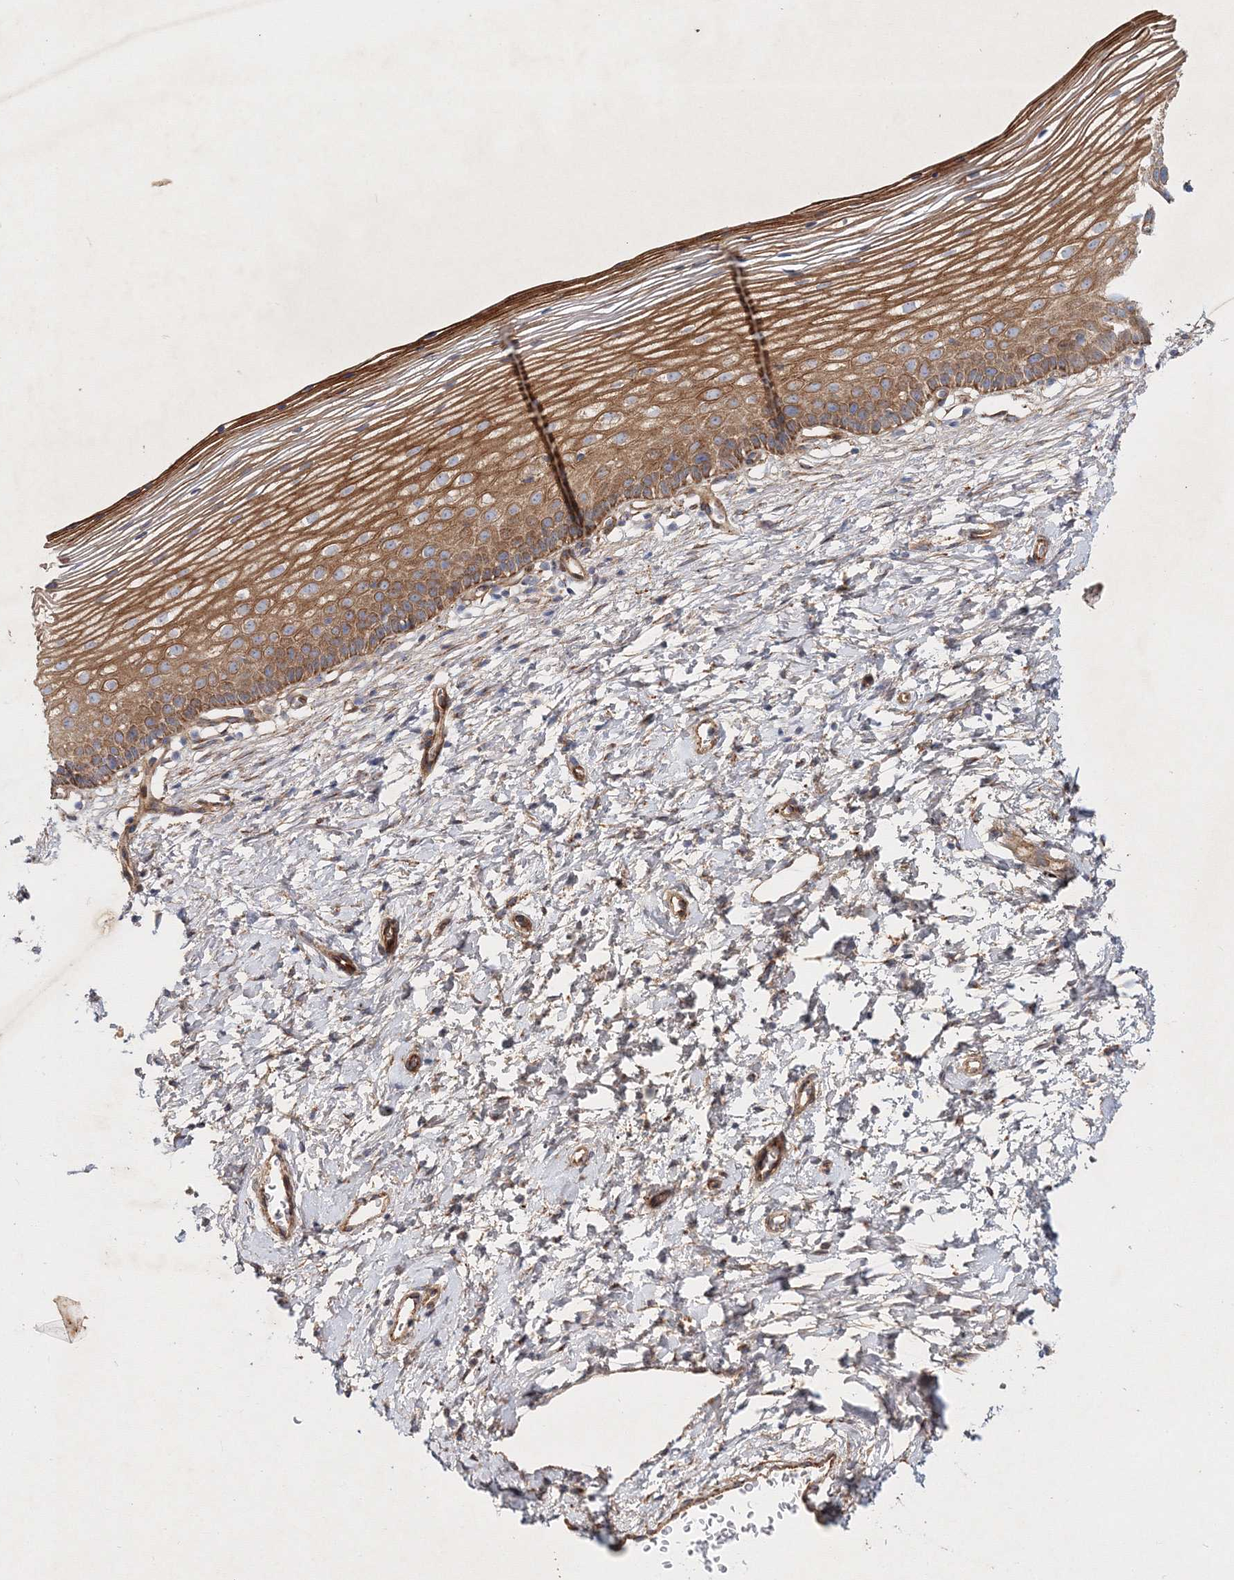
{"staining": {"intensity": "moderate", "quantity": "25%-75%", "location": "cytoplasmic/membranous"}, "tissue": "cervix", "cell_type": "Glandular cells", "image_type": "normal", "snomed": [{"axis": "morphology", "description": "Normal tissue, NOS"}, {"axis": "topography", "description": "Cervix"}], "caption": "Human cervix stained with a protein marker reveals moderate staining in glandular cells.", "gene": "ZFYVE16", "patient": {"sex": "female", "age": 72}}